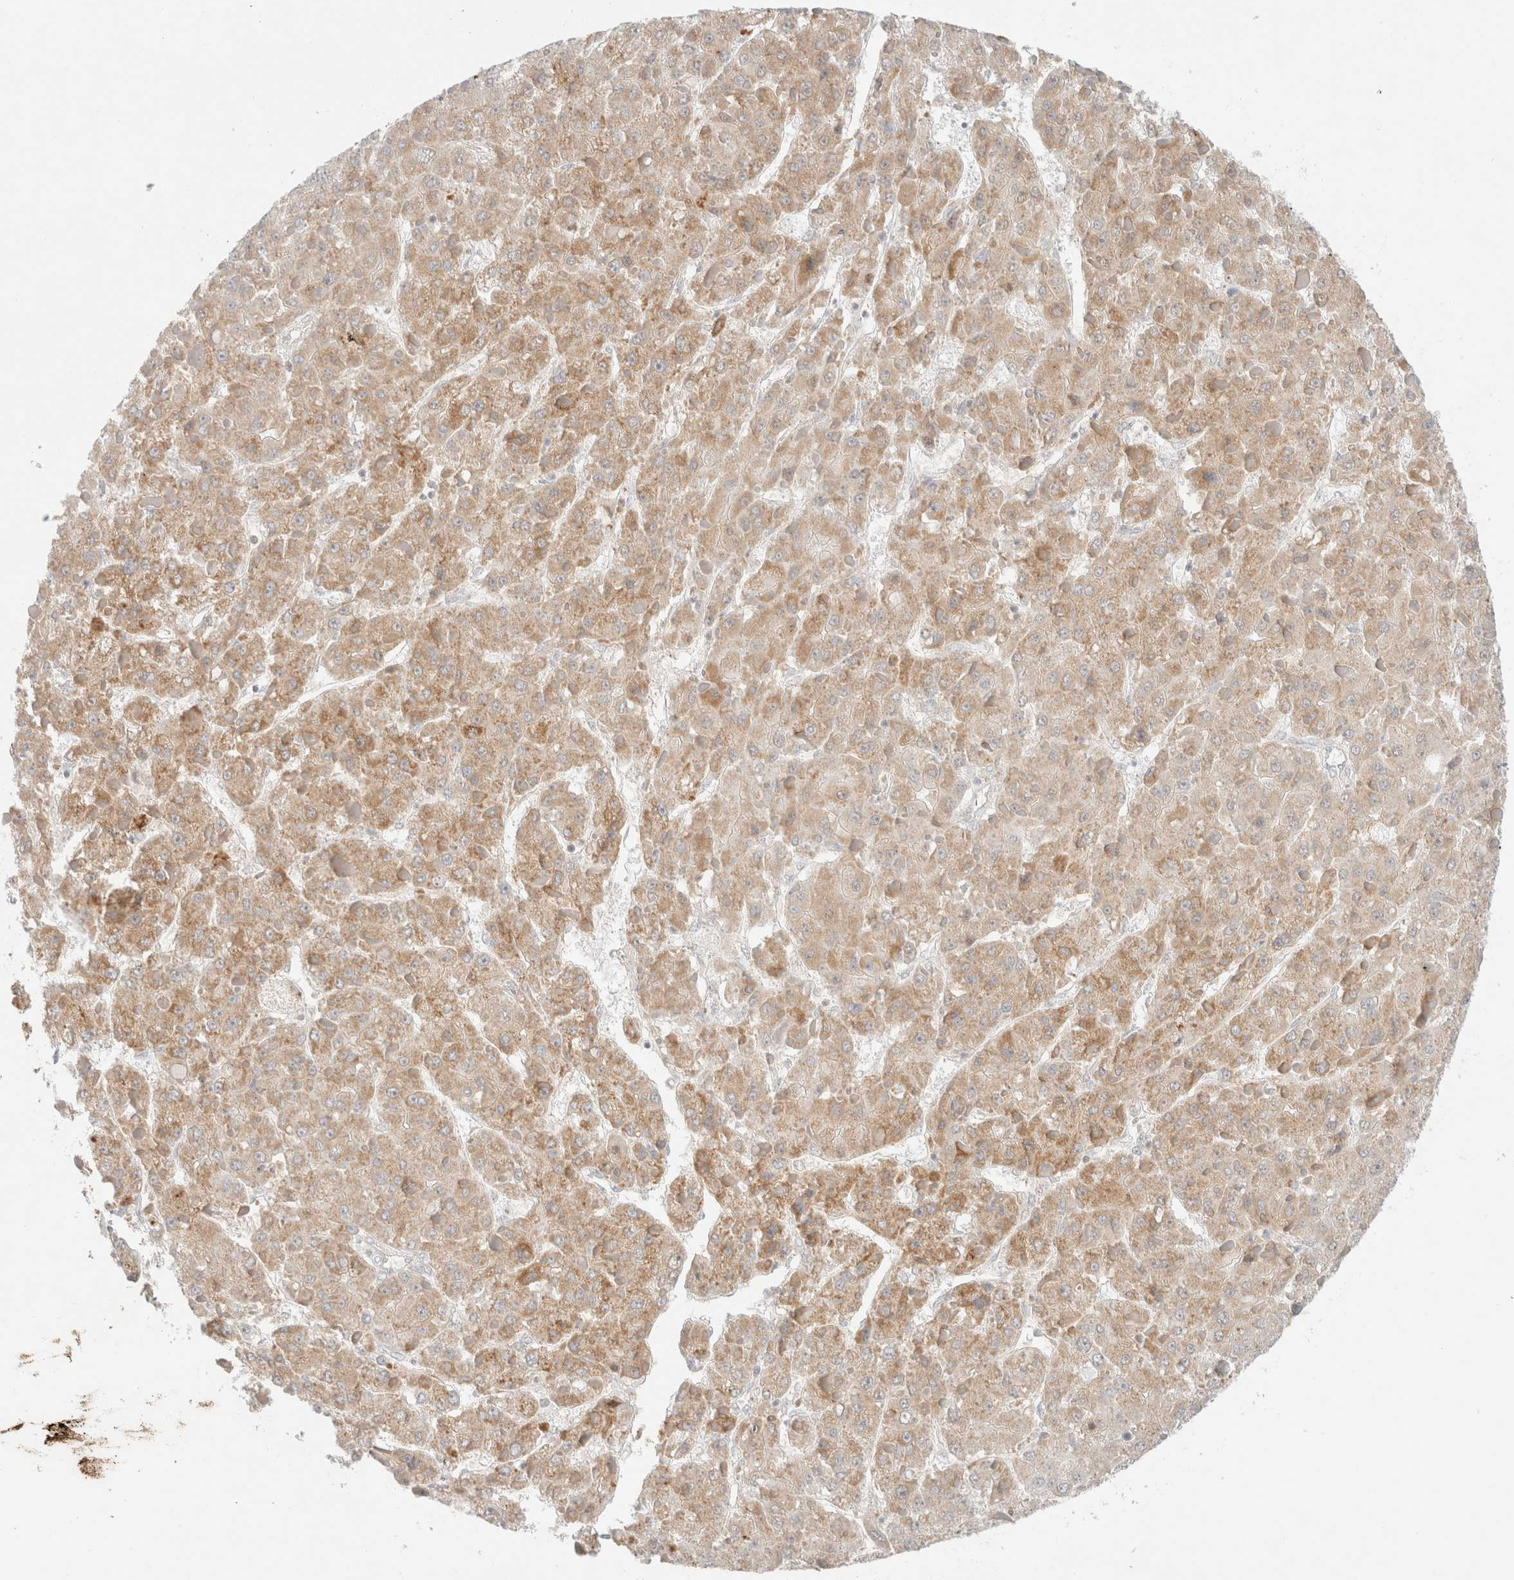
{"staining": {"intensity": "moderate", "quantity": ">75%", "location": "cytoplasmic/membranous"}, "tissue": "liver cancer", "cell_type": "Tumor cells", "image_type": "cancer", "snomed": [{"axis": "morphology", "description": "Carcinoma, Hepatocellular, NOS"}, {"axis": "topography", "description": "Liver"}], "caption": "A medium amount of moderate cytoplasmic/membranous expression is appreciated in approximately >75% of tumor cells in liver hepatocellular carcinoma tissue.", "gene": "MRM3", "patient": {"sex": "female", "age": 73}}